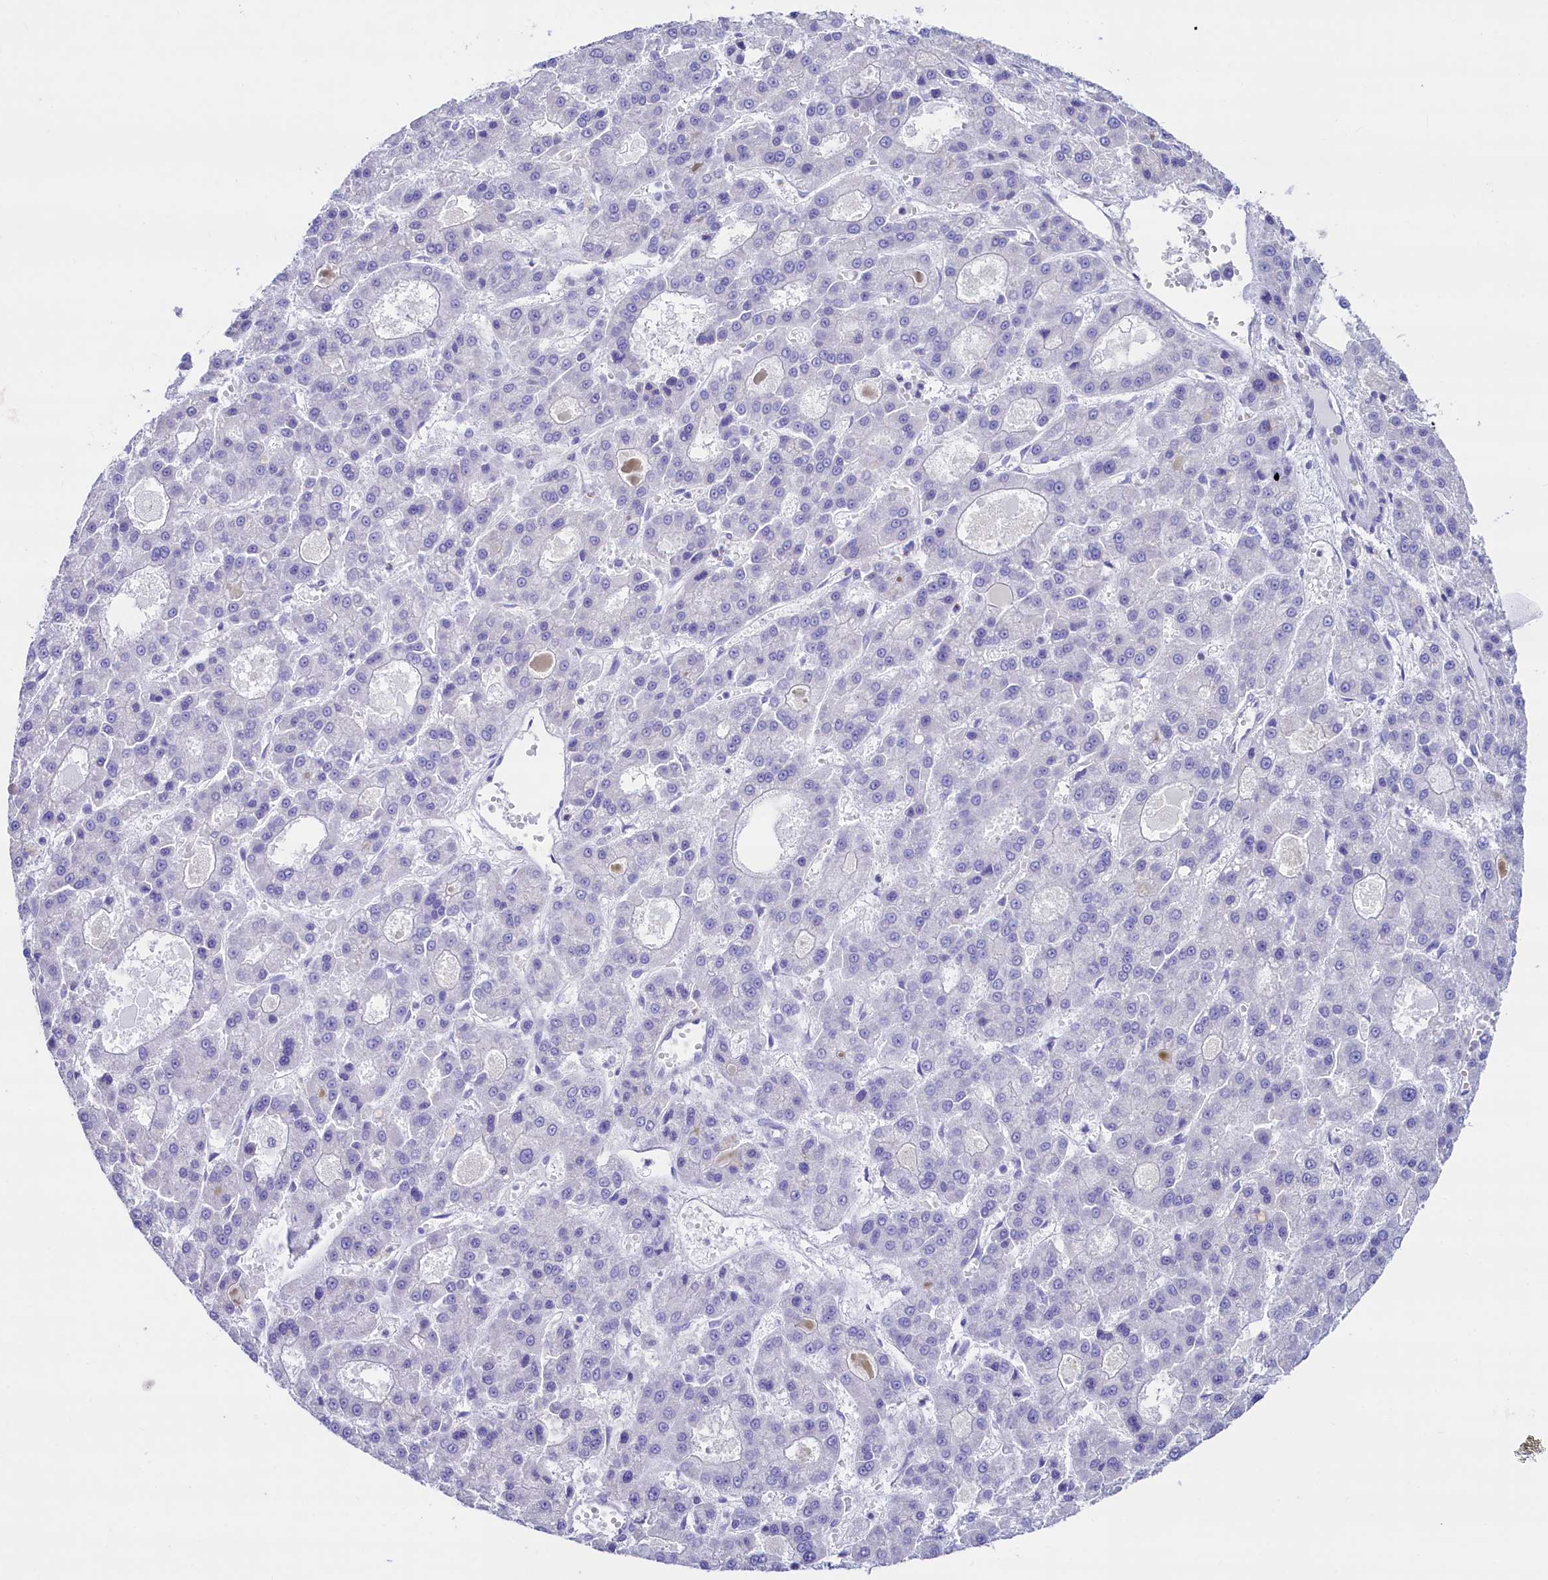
{"staining": {"intensity": "negative", "quantity": "none", "location": "none"}, "tissue": "liver cancer", "cell_type": "Tumor cells", "image_type": "cancer", "snomed": [{"axis": "morphology", "description": "Carcinoma, Hepatocellular, NOS"}, {"axis": "topography", "description": "Liver"}], "caption": "Hepatocellular carcinoma (liver) stained for a protein using immunohistochemistry (IHC) reveals no staining tumor cells.", "gene": "RBP3", "patient": {"sex": "male", "age": 70}}